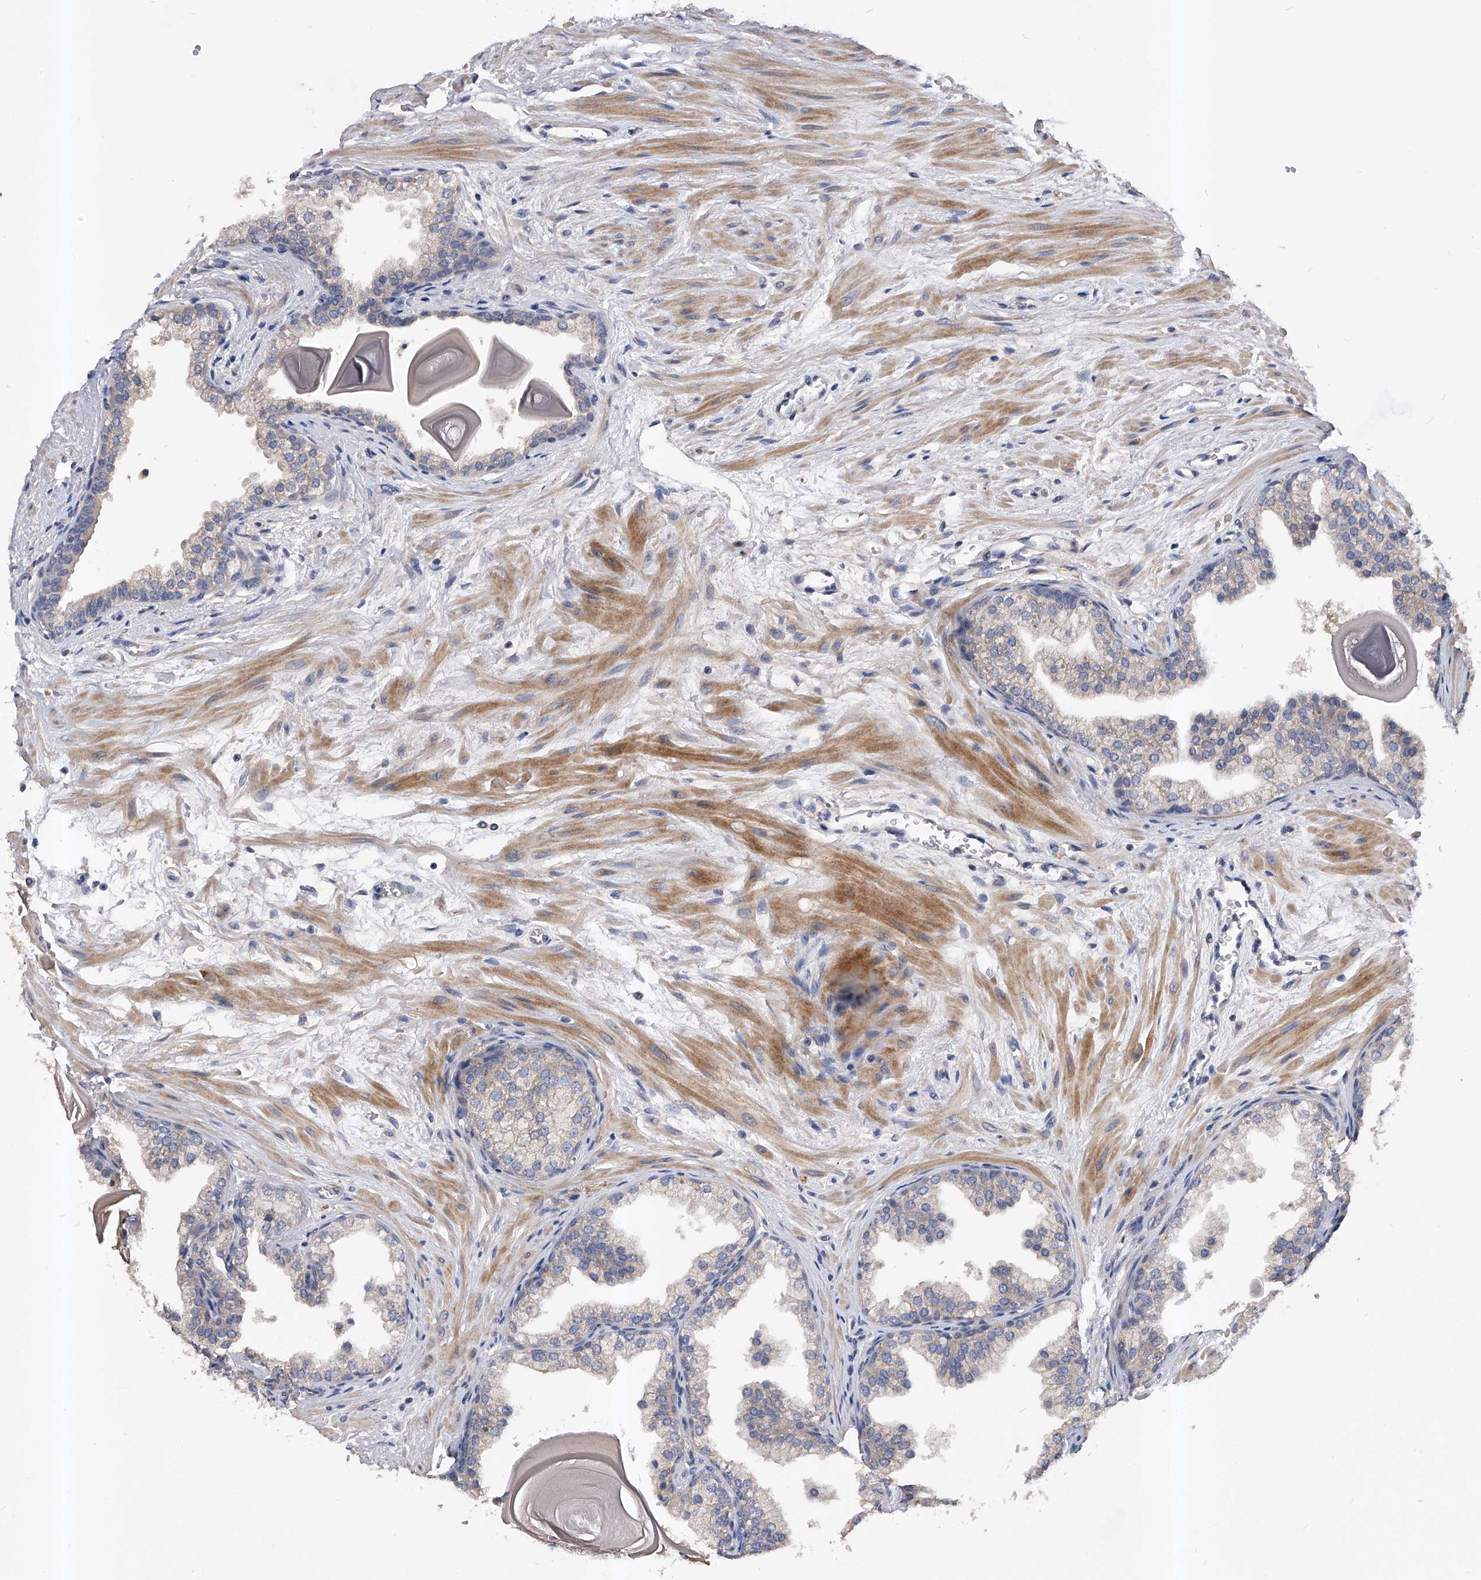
{"staining": {"intensity": "negative", "quantity": "none", "location": "none"}, "tissue": "prostate", "cell_type": "Glandular cells", "image_type": "normal", "snomed": [{"axis": "morphology", "description": "Normal tissue, NOS"}, {"axis": "topography", "description": "Prostate"}], "caption": "A micrograph of prostate stained for a protein exhibits no brown staining in glandular cells.", "gene": "ARL4C", "patient": {"sex": "male", "age": 48}}